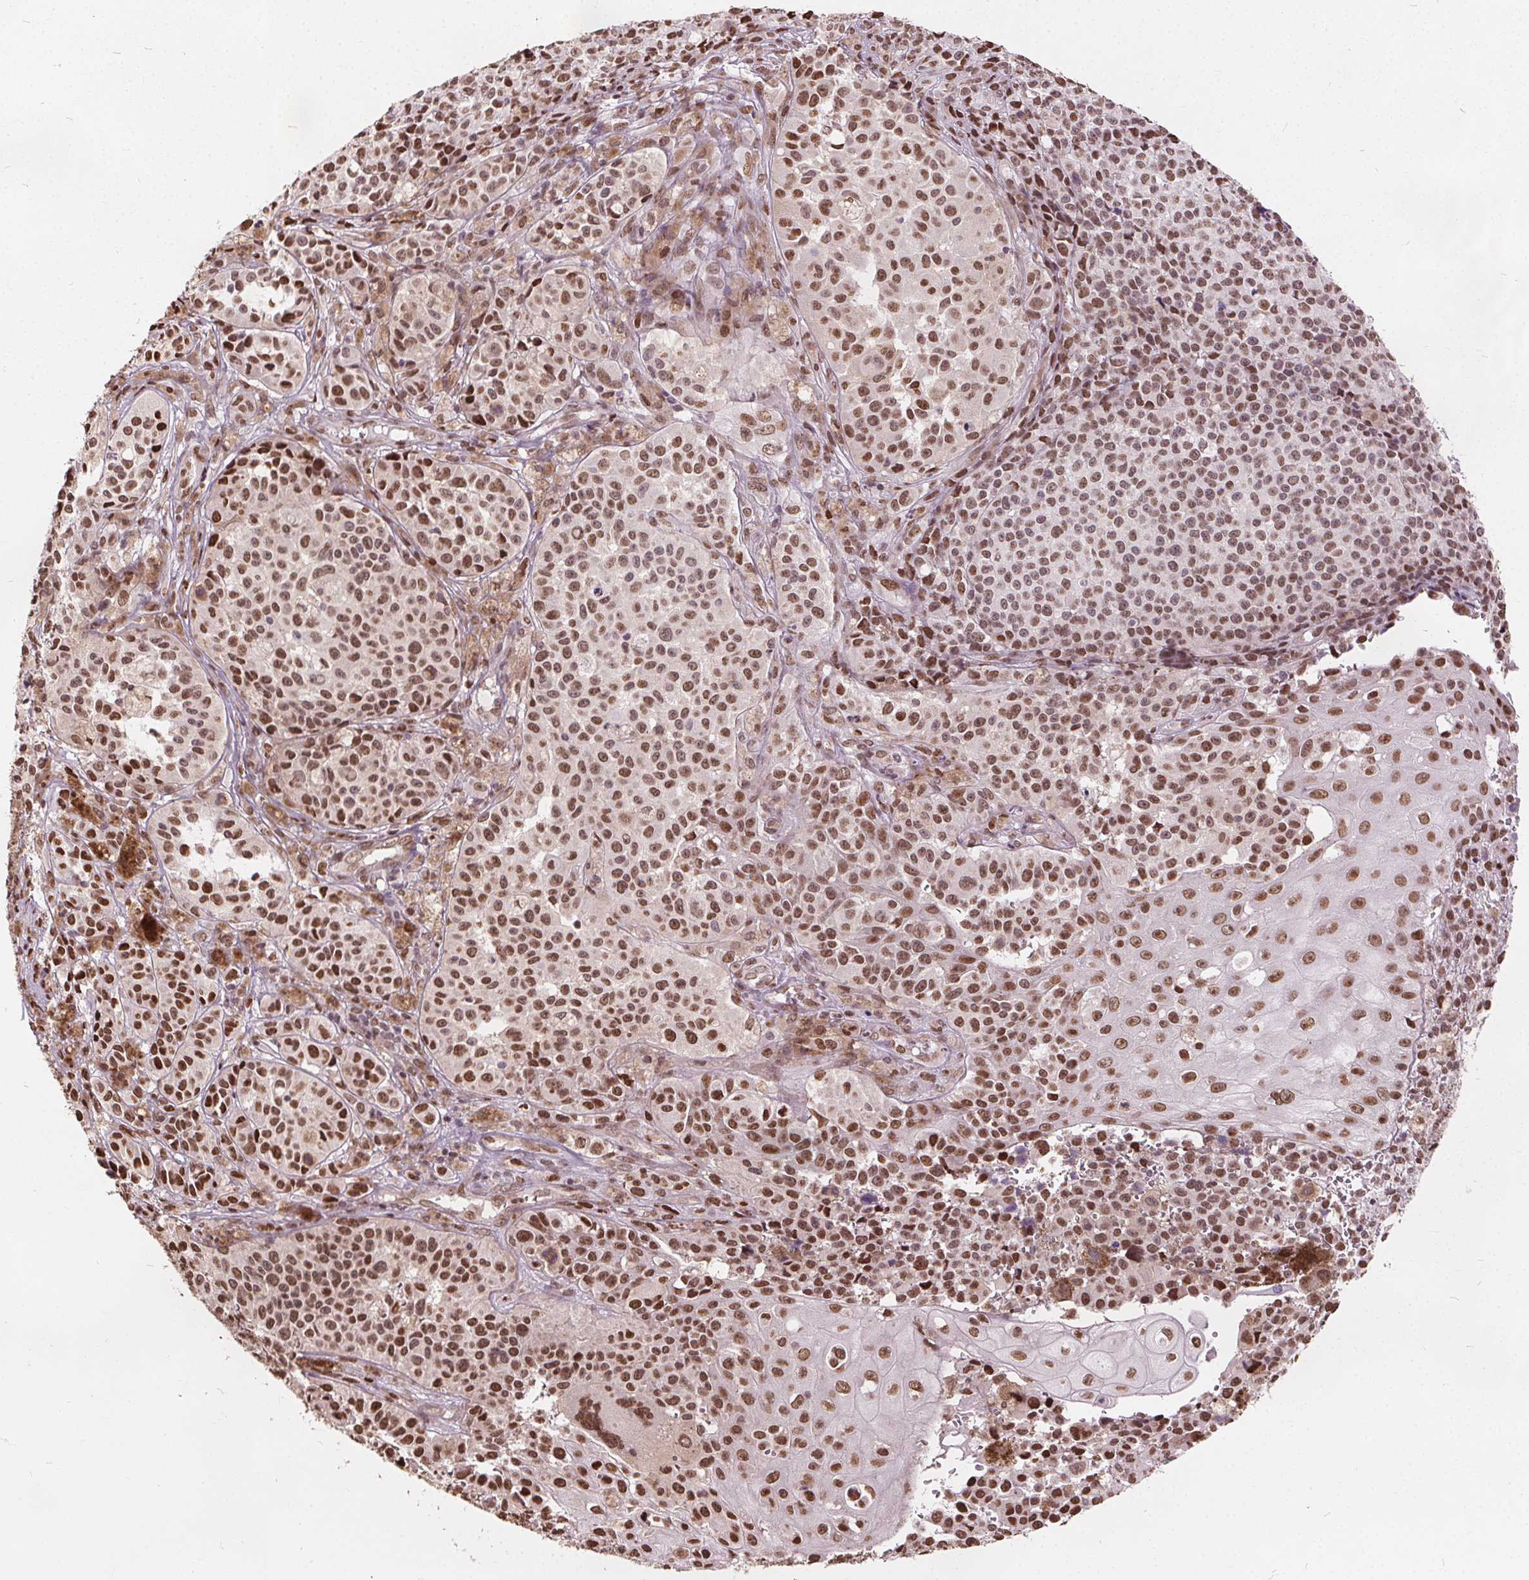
{"staining": {"intensity": "strong", "quantity": ">75%", "location": "nuclear"}, "tissue": "melanoma", "cell_type": "Tumor cells", "image_type": "cancer", "snomed": [{"axis": "morphology", "description": "Malignant melanoma, NOS"}, {"axis": "topography", "description": "Skin"}], "caption": "This micrograph exhibits immunohistochemistry staining of human malignant melanoma, with high strong nuclear expression in about >75% of tumor cells.", "gene": "ISLR2", "patient": {"sex": "female", "age": 58}}